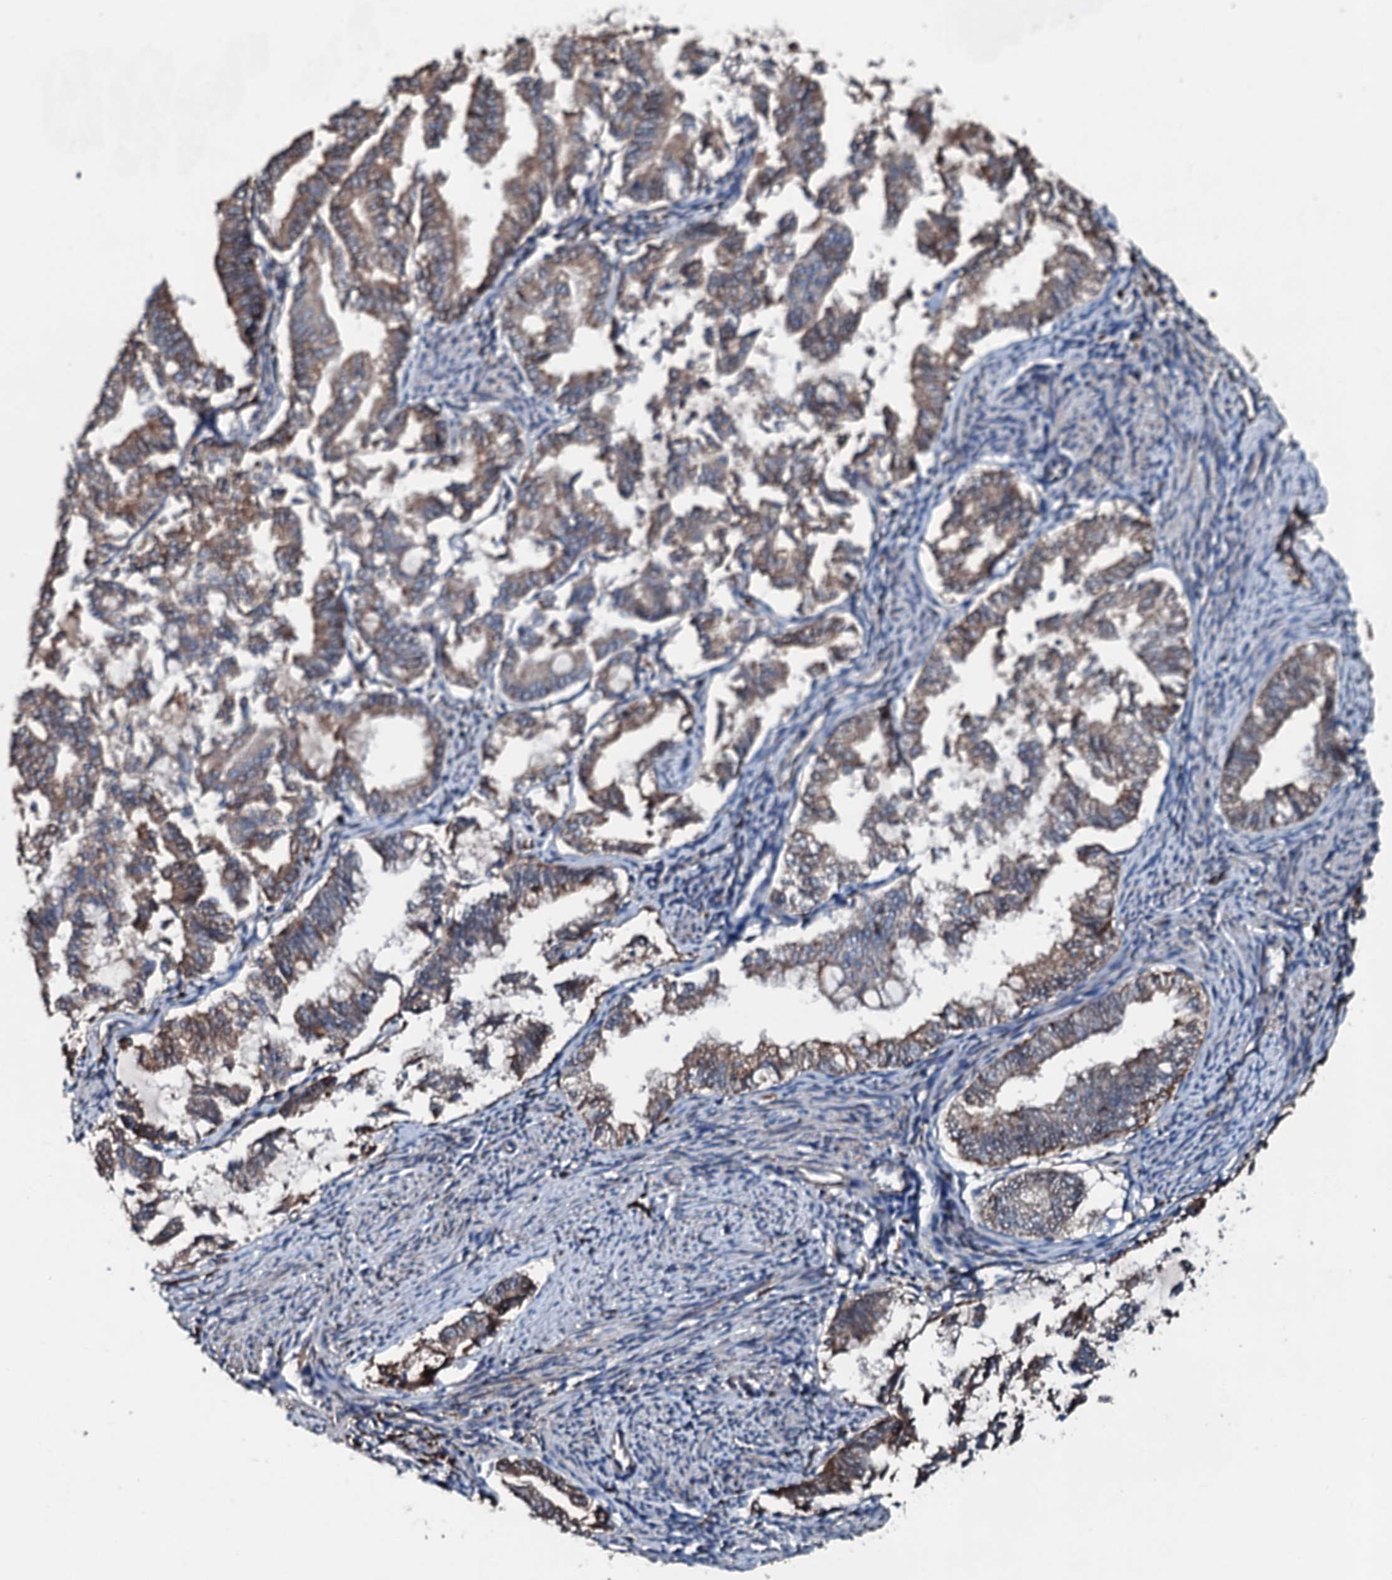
{"staining": {"intensity": "moderate", "quantity": ">75%", "location": "cytoplasmic/membranous"}, "tissue": "endometrial cancer", "cell_type": "Tumor cells", "image_type": "cancer", "snomed": [{"axis": "morphology", "description": "Adenocarcinoma, NOS"}, {"axis": "topography", "description": "Endometrium"}], "caption": "Protein expression analysis of adenocarcinoma (endometrial) shows moderate cytoplasmic/membranous positivity in approximately >75% of tumor cells. The staining is performed using DAB brown chromogen to label protein expression. The nuclei are counter-stained blue using hematoxylin.", "gene": "ACSS3", "patient": {"sex": "female", "age": 79}}